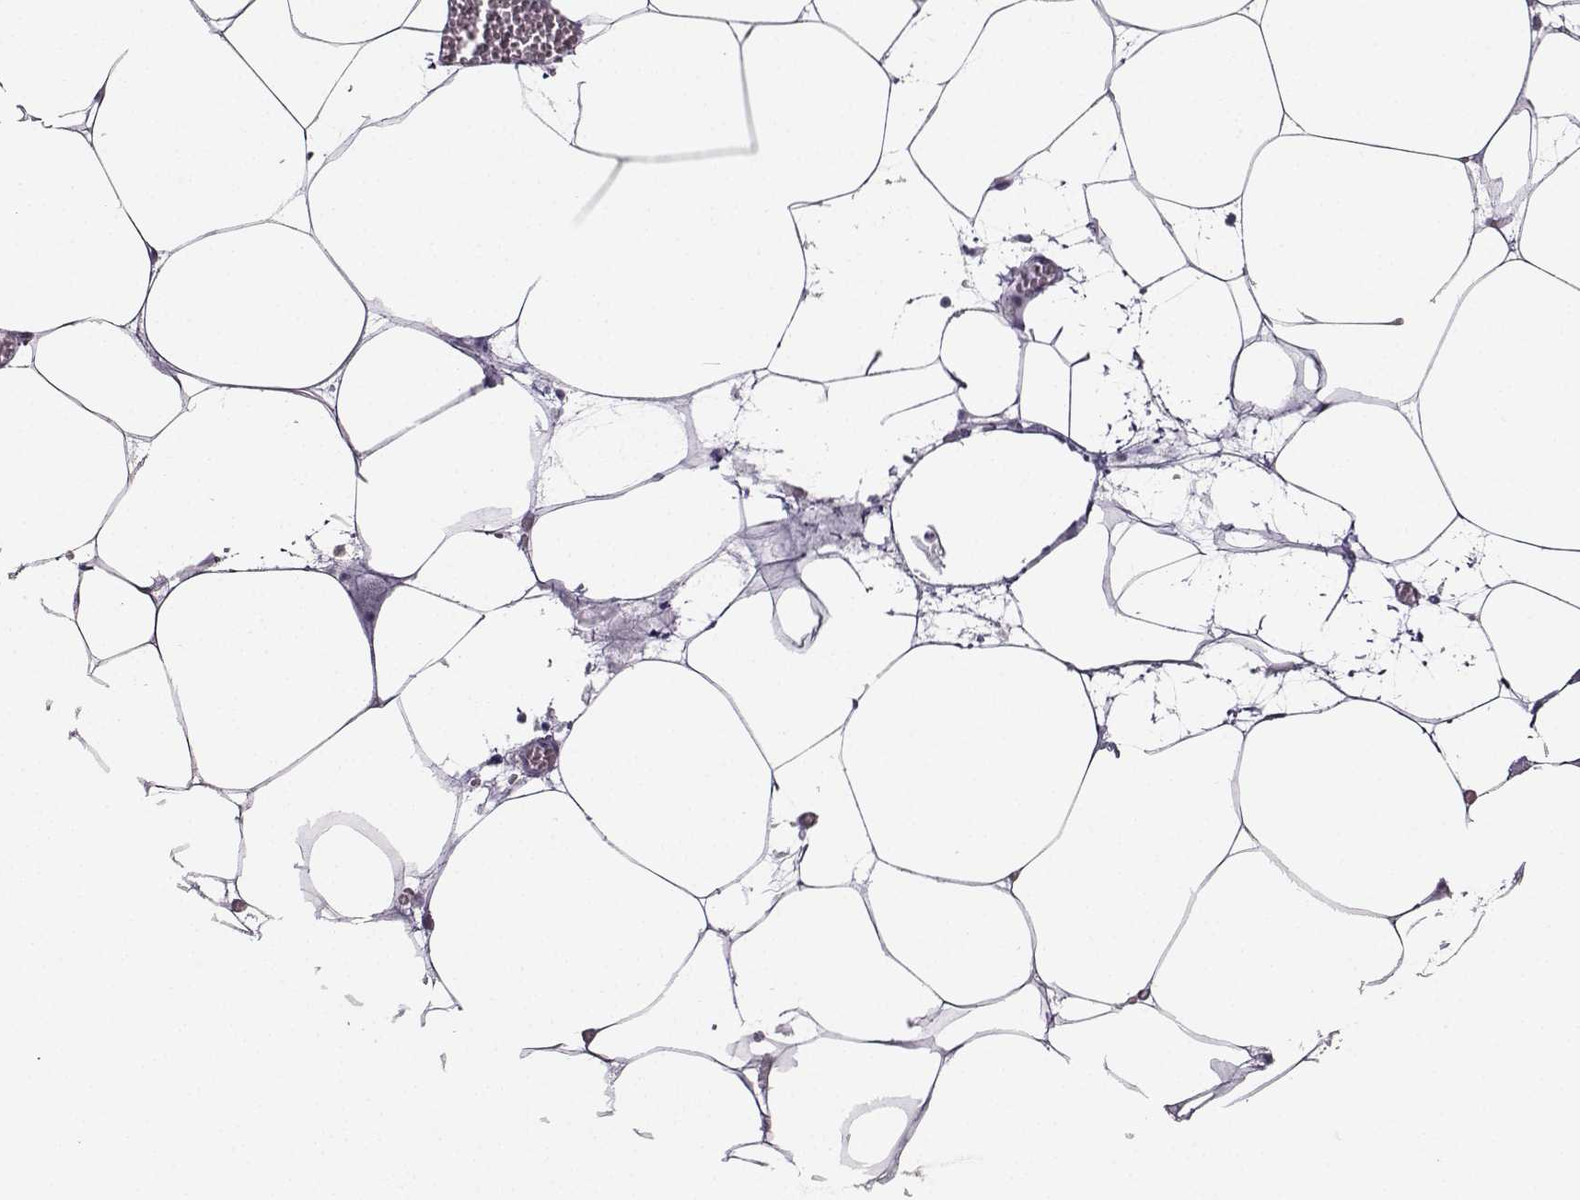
{"staining": {"intensity": "negative", "quantity": "none", "location": "none"}, "tissue": "adipose tissue", "cell_type": "Adipocytes", "image_type": "normal", "snomed": [{"axis": "morphology", "description": "Normal tissue, NOS"}, {"axis": "topography", "description": "Adipose tissue"}, {"axis": "topography", "description": "Pancreas"}, {"axis": "topography", "description": "Peripheral nerve tissue"}], "caption": "Immunohistochemistry image of unremarkable human adipose tissue stained for a protein (brown), which displays no staining in adipocytes. Nuclei are stained in blue.", "gene": "AVP", "patient": {"sex": "female", "age": 58}}